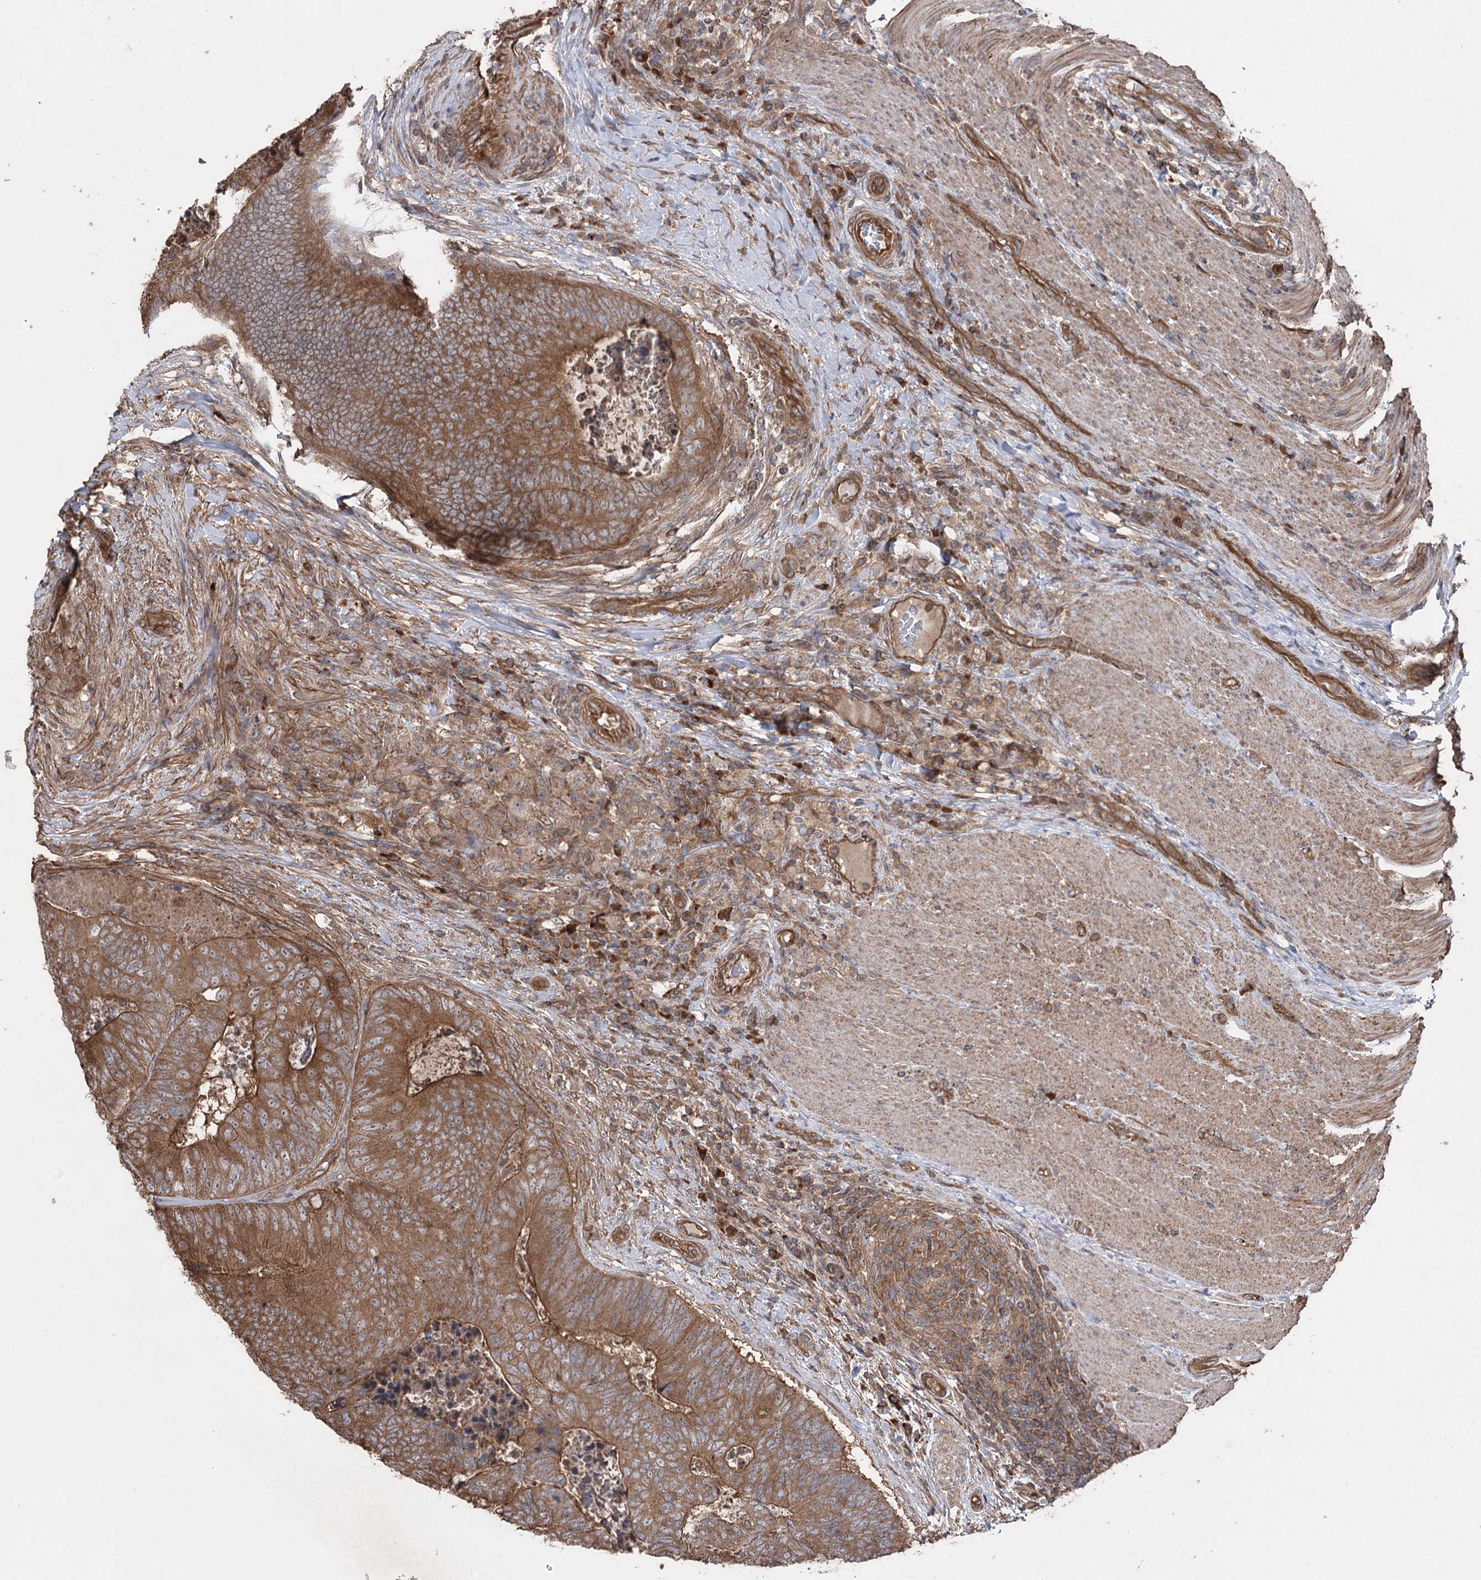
{"staining": {"intensity": "moderate", "quantity": ">75%", "location": "cytoplasmic/membranous"}, "tissue": "colorectal cancer", "cell_type": "Tumor cells", "image_type": "cancer", "snomed": [{"axis": "morphology", "description": "Adenocarcinoma, NOS"}, {"axis": "topography", "description": "Colon"}], "caption": "Immunohistochemical staining of colorectal cancer (adenocarcinoma) reveals medium levels of moderate cytoplasmic/membranous protein expression in approximately >75% of tumor cells.", "gene": "LARS2", "patient": {"sex": "female", "age": 67}}